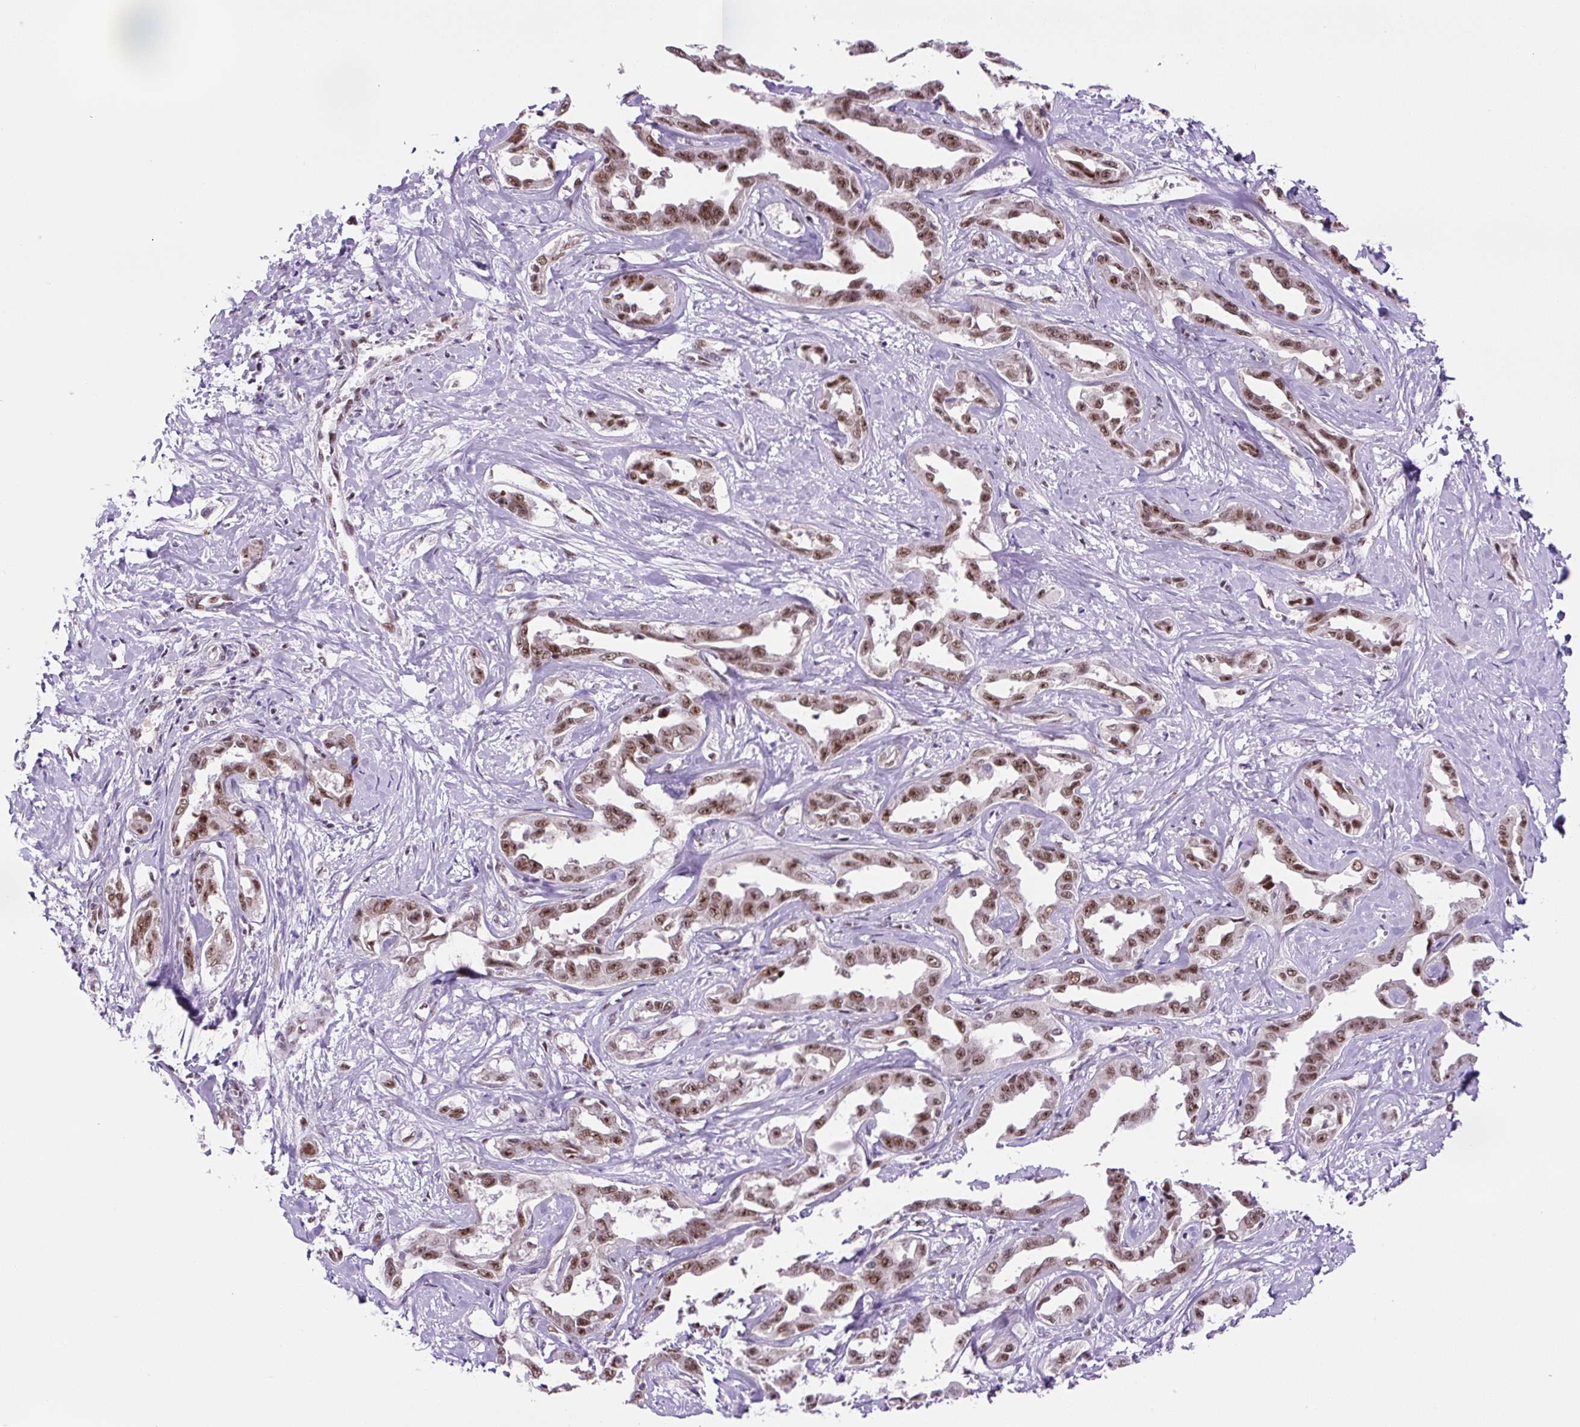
{"staining": {"intensity": "moderate", "quantity": ">75%", "location": "nuclear"}, "tissue": "liver cancer", "cell_type": "Tumor cells", "image_type": "cancer", "snomed": [{"axis": "morphology", "description": "Cholangiocarcinoma"}, {"axis": "topography", "description": "Liver"}], "caption": "Immunohistochemical staining of human liver cancer reveals medium levels of moderate nuclear positivity in approximately >75% of tumor cells.", "gene": "TAF1A", "patient": {"sex": "male", "age": 59}}